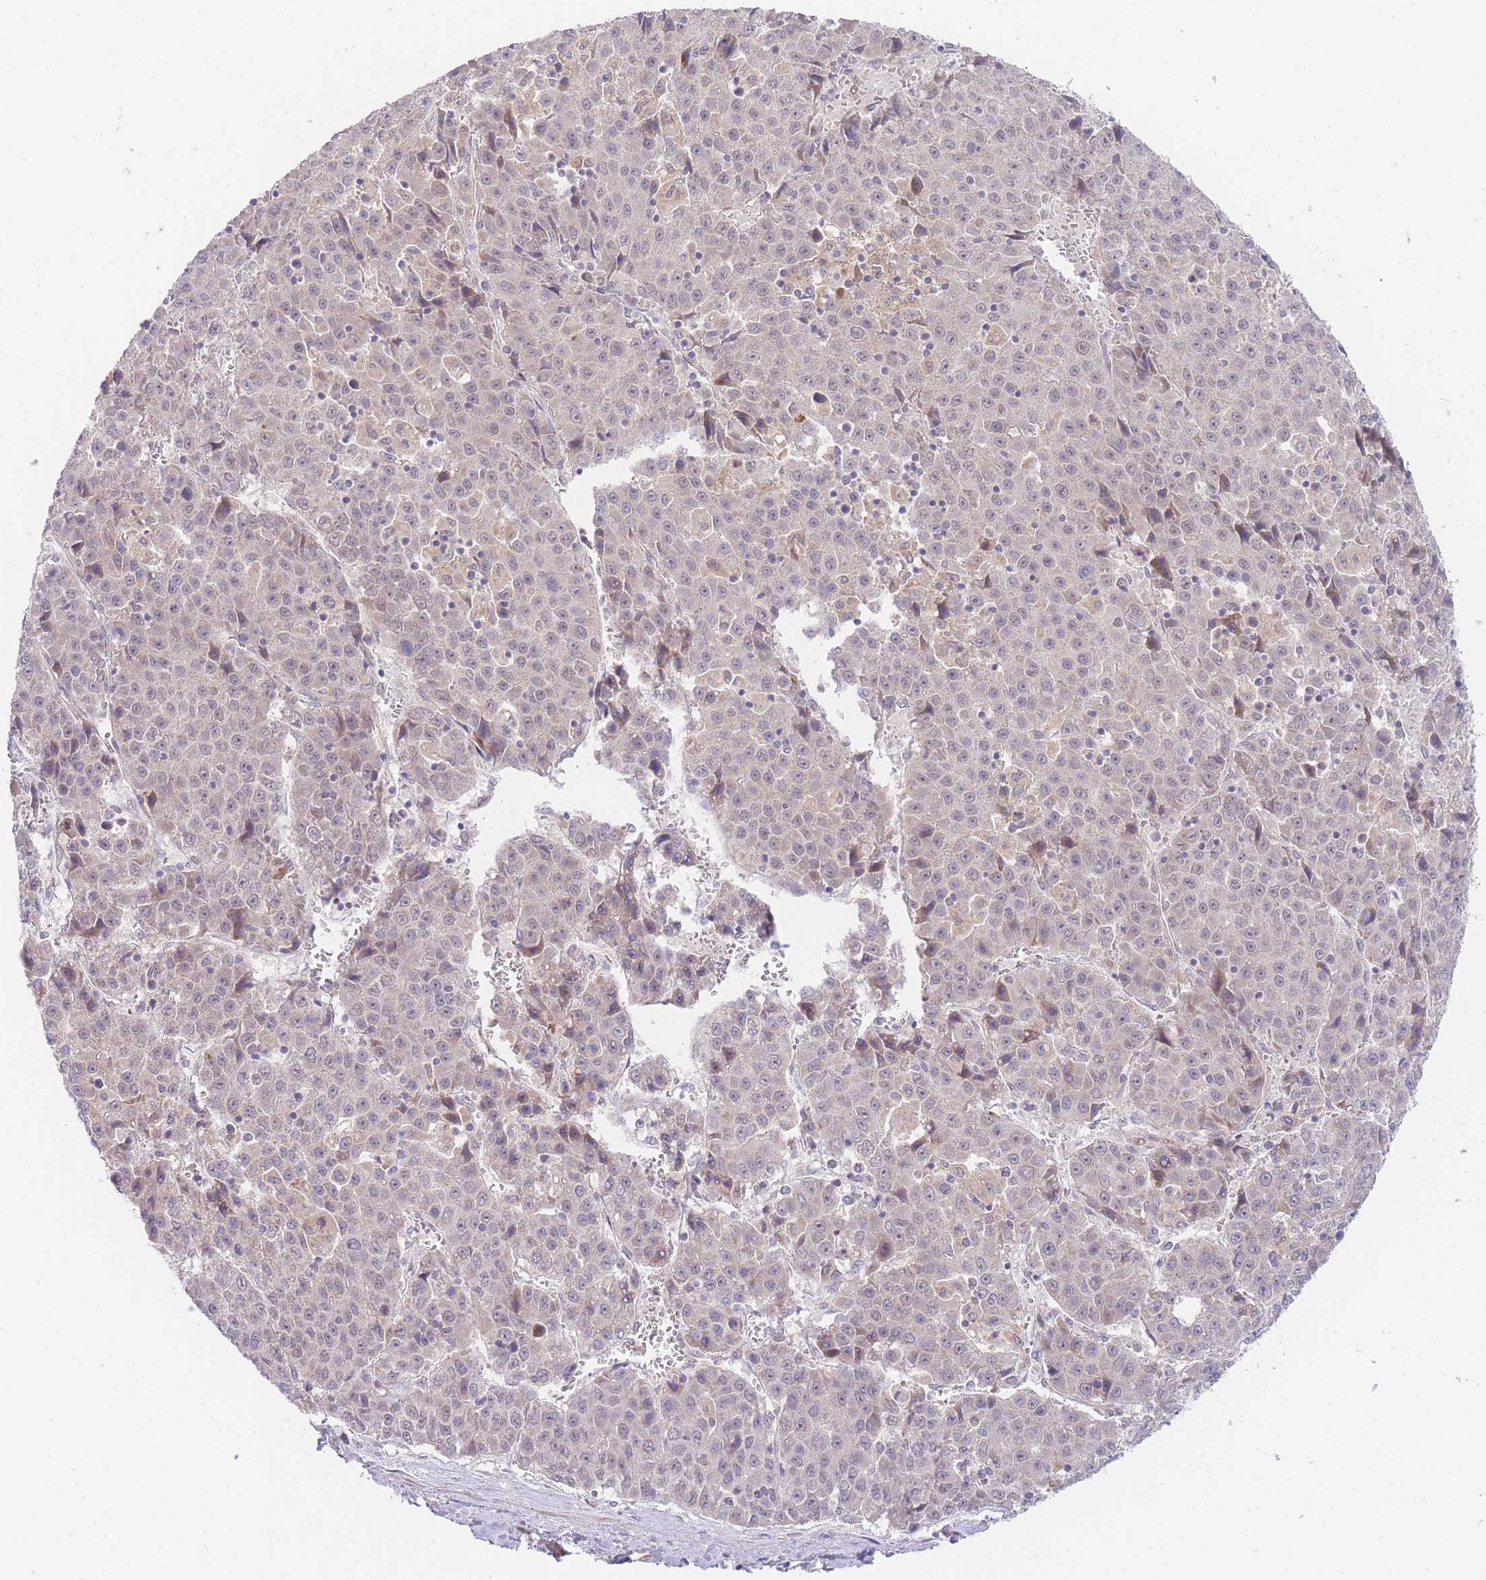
{"staining": {"intensity": "negative", "quantity": "none", "location": "none"}, "tissue": "liver cancer", "cell_type": "Tumor cells", "image_type": "cancer", "snomed": [{"axis": "morphology", "description": "Carcinoma, Hepatocellular, NOS"}, {"axis": "topography", "description": "Liver"}], "caption": "The histopathology image demonstrates no staining of tumor cells in liver cancer (hepatocellular carcinoma).", "gene": "SLC25A33", "patient": {"sex": "female", "age": 53}}